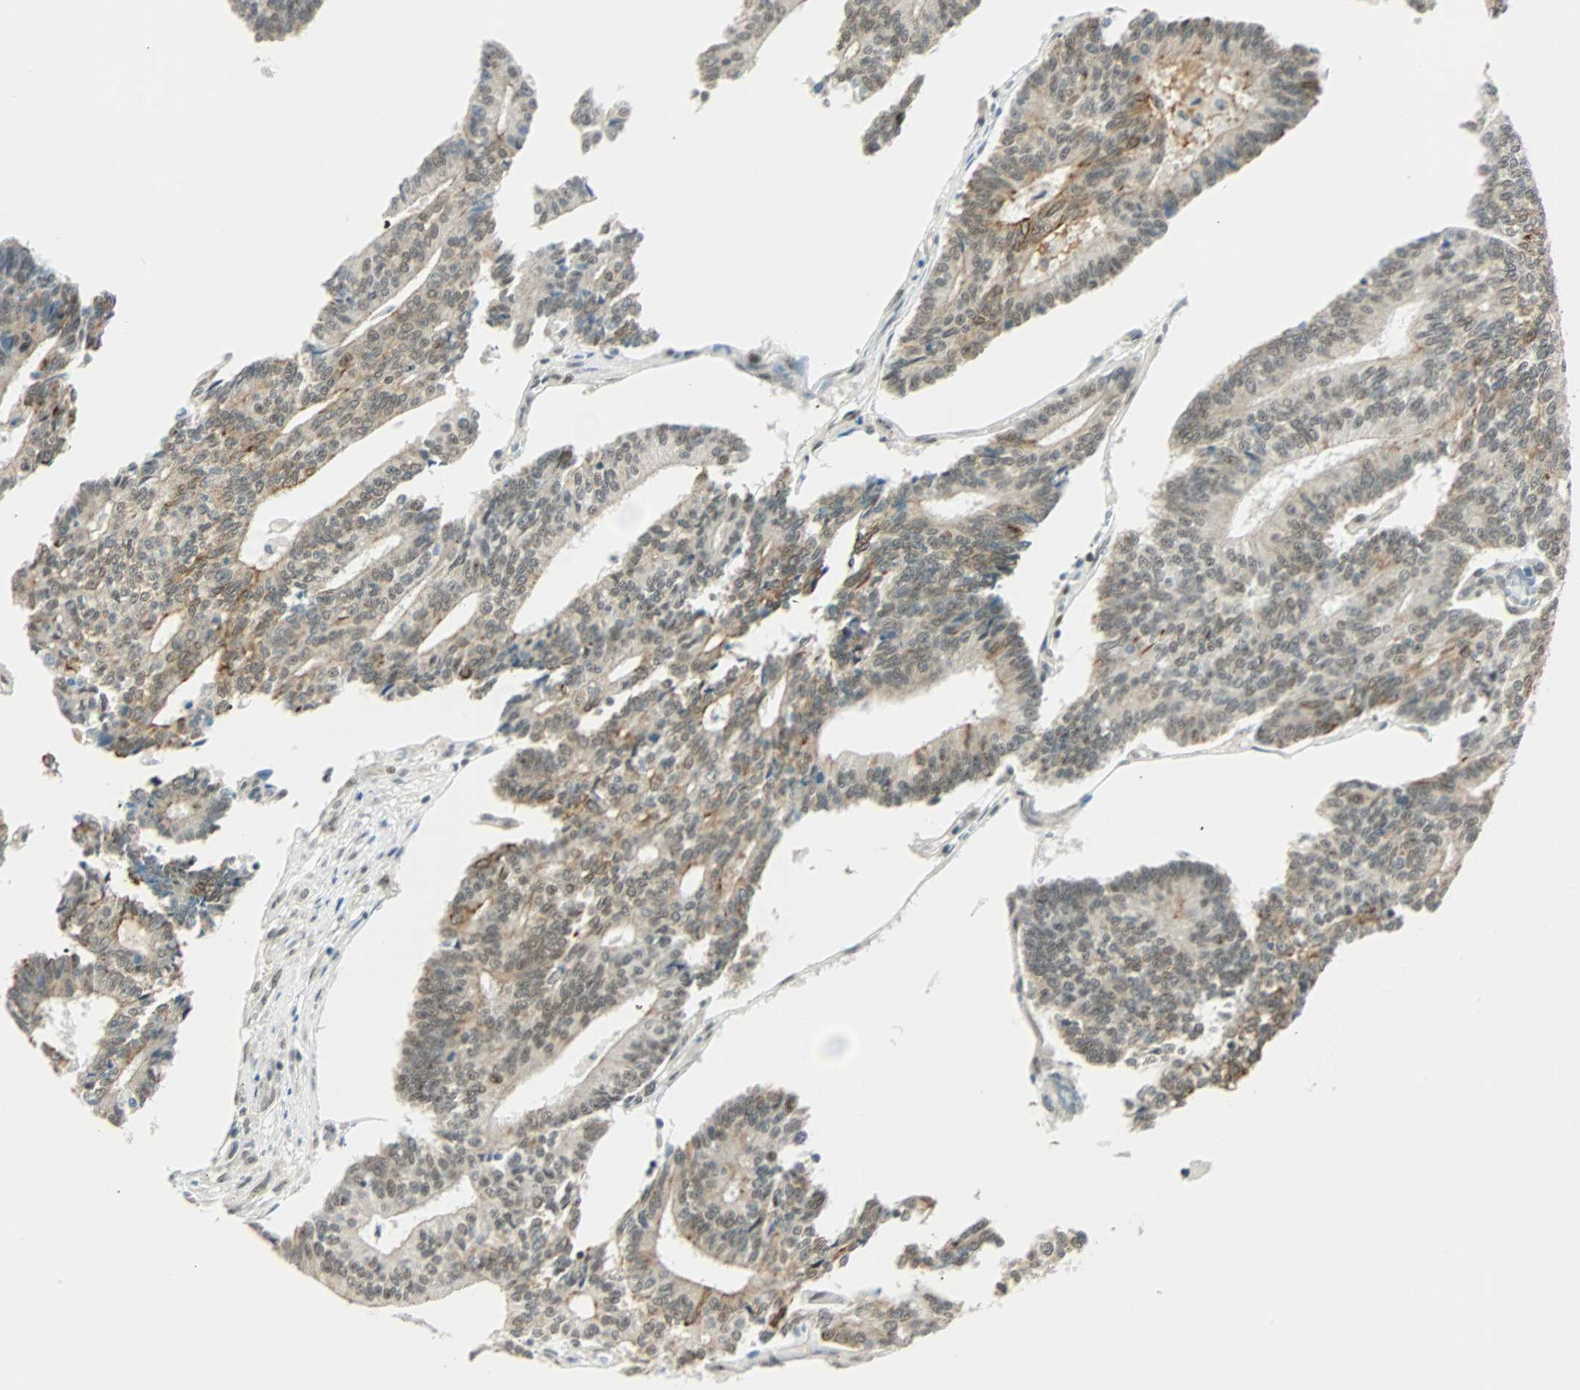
{"staining": {"intensity": "moderate", "quantity": "<25%", "location": "cytoplasmic/membranous"}, "tissue": "prostate cancer", "cell_type": "Tumor cells", "image_type": "cancer", "snomed": [{"axis": "morphology", "description": "Adenocarcinoma, High grade"}, {"axis": "topography", "description": "Prostate"}], "caption": "Immunohistochemical staining of prostate adenocarcinoma (high-grade) demonstrates moderate cytoplasmic/membranous protein expression in about <25% of tumor cells.", "gene": "NELFE", "patient": {"sex": "male", "age": 55}}